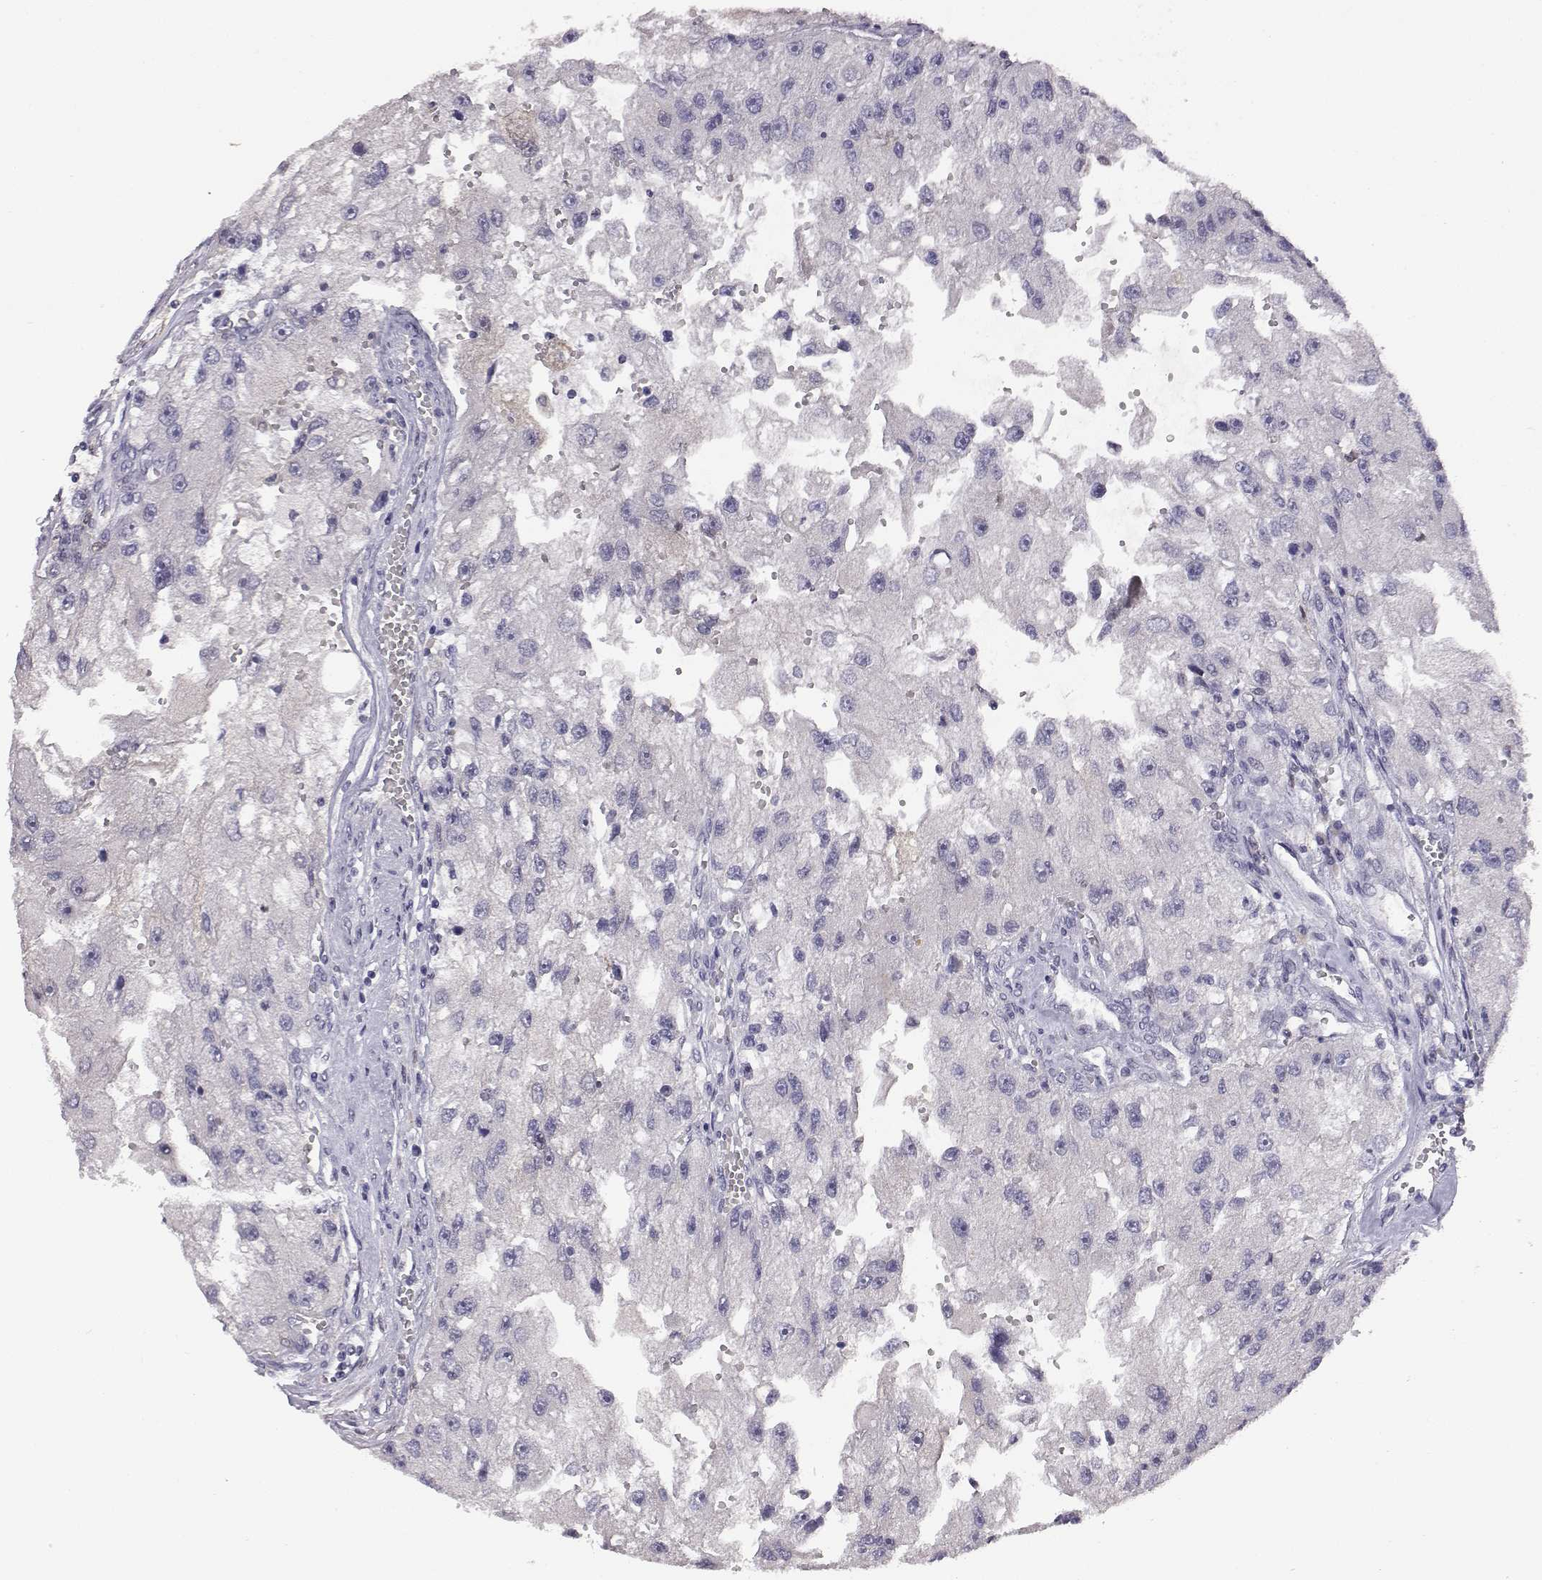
{"staining": {"intensity": "negative", "quantity": "none", "location": "none"}, "tissue": "renal cancer", "cell_type": "Tumor cells", "image_type": "cancer", "snomed": [{"axis": "morphology", "description": "Adenocarcinoma, NOS"}, {"axis": "topography", "description": "Kidney"}], "caption": "The IHC photomicrograph has no significant staining in tumor cells of renal cancer (adenocarcinoma) tissue. (Brightfield microscopy of DAB IHC at high magnification).", "gene": "AKR1B1", "patient": {"sex": "male", "age": 63}}